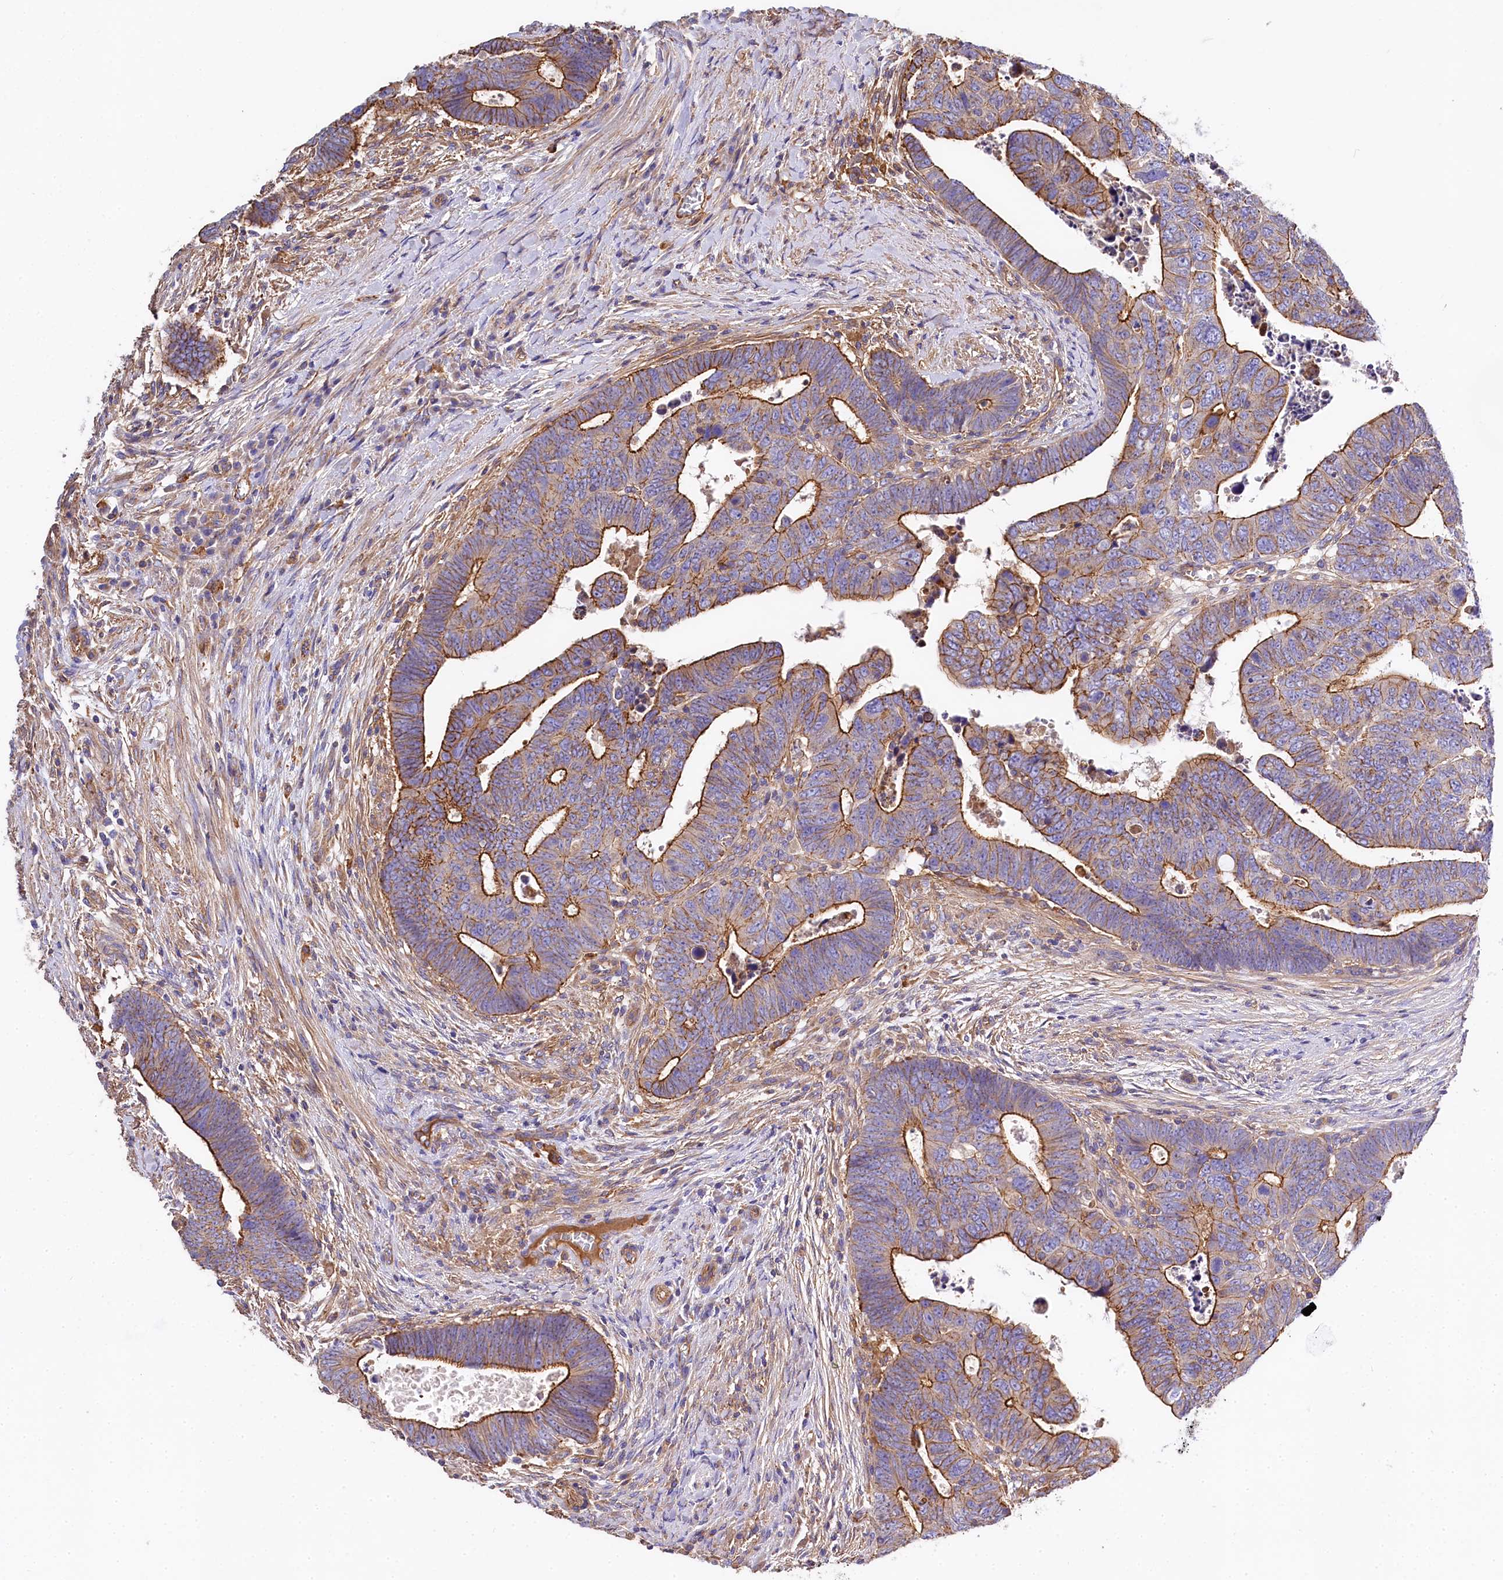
{"staining": {"intensity": "strong", "quantity": "25%-75%", "location": "cytoplasmic/membranous"}, "tissue": "colorectal cancer", "cell_type": "Tumor cells", "image_type": "cancer", "snomed": [{"axis": "morphology", "description": "Normal tissue, NOS"}, {"axis": "morphology", "description": "Adenocarcinoma, NOS"}, {"axis": "topography", "description": "Rectum"}], "caption": "Immunohistochemistry (IHC) (DAB) staining of adenocarcinoma (colorectal) displays strong cytoplasmic/membranous protein staining in approximately 25%-75% of tumor cells.", "gene": "FCHSD2", "patient": {"sex": "female", "age": 65}}